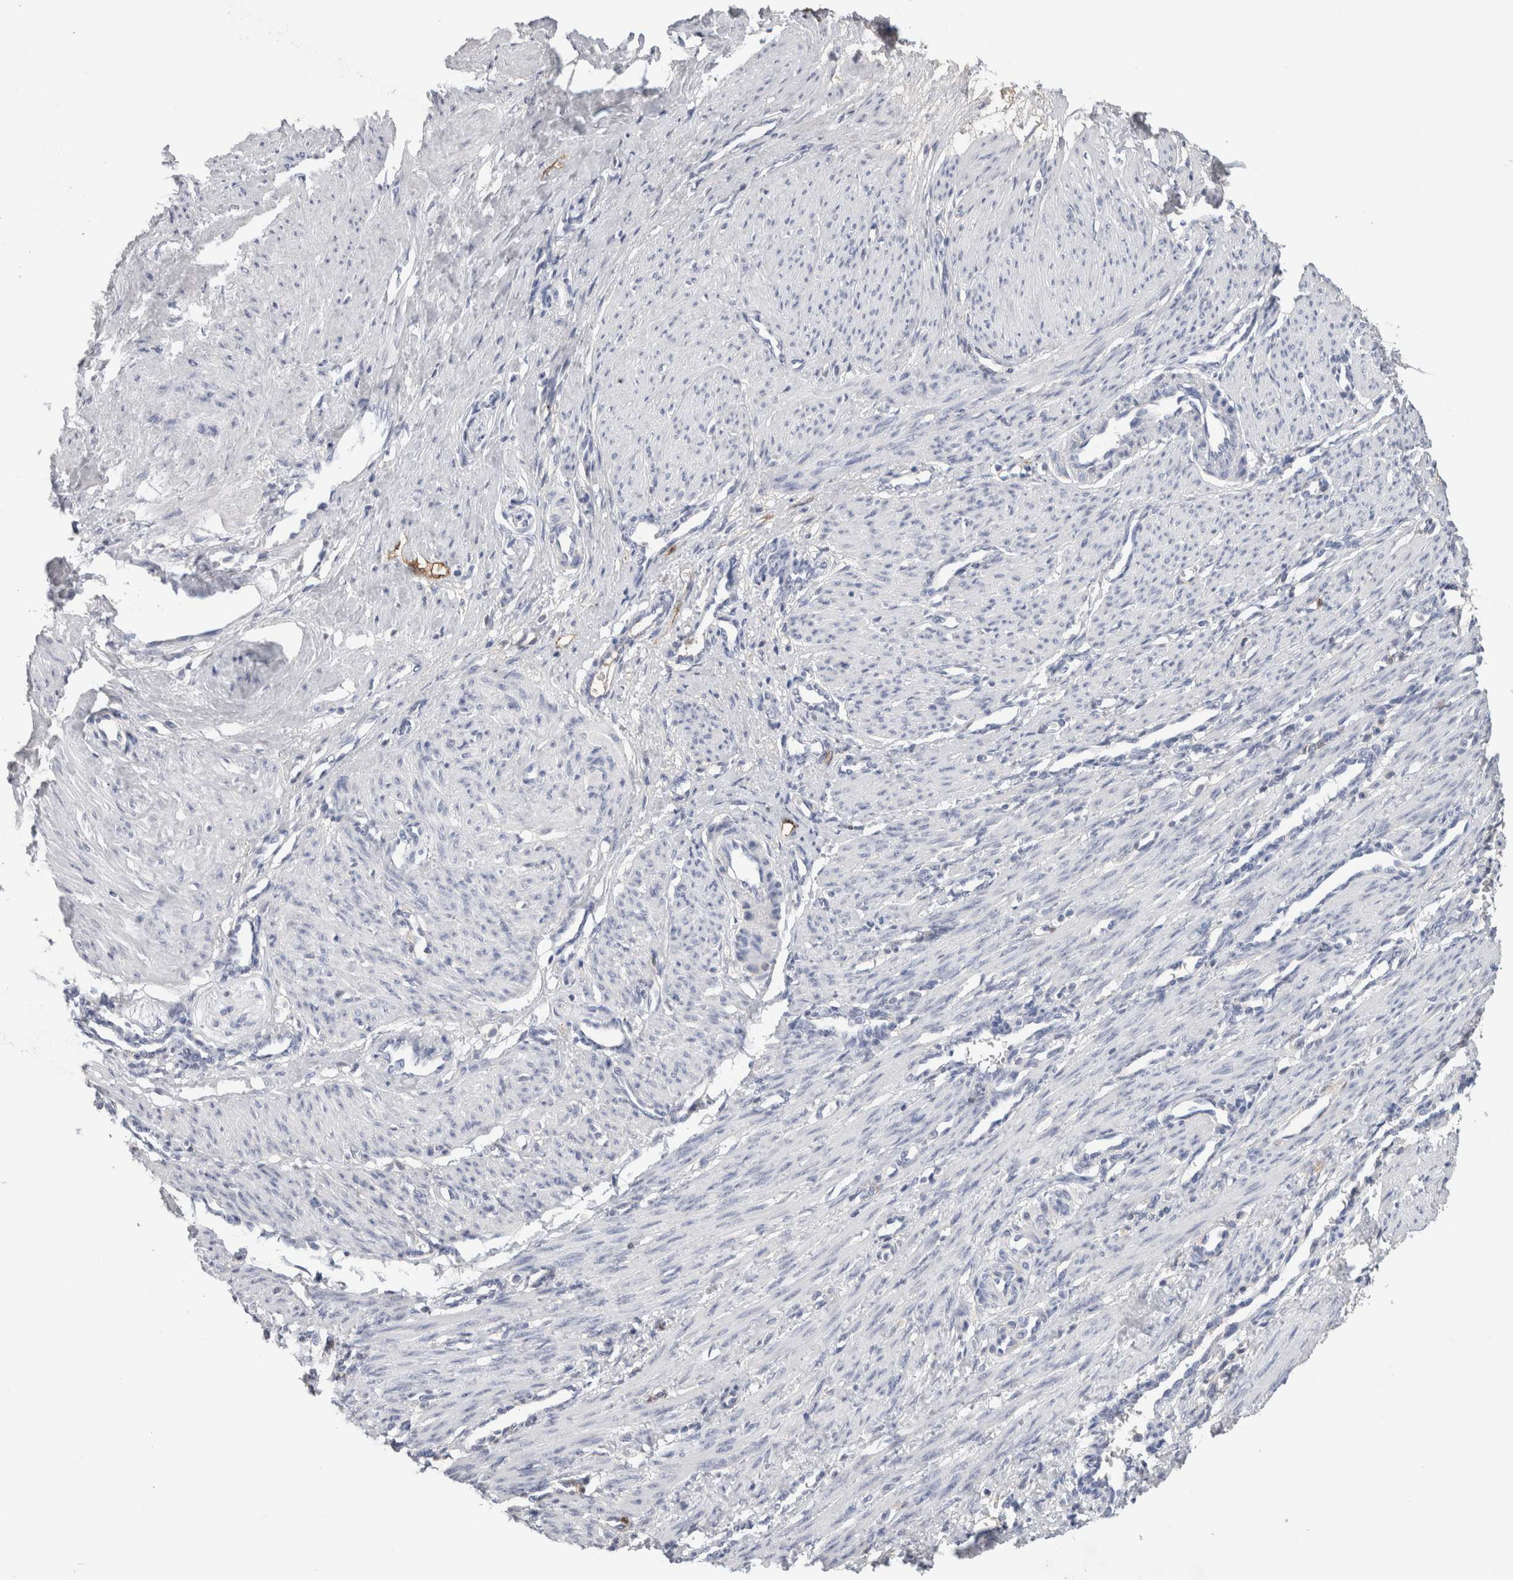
{"staining": {"intensity": "negative", "quantity": "none", "location": "none"}, "tissue": "smooth muscle", "cell_type": "Smooth muscle cells", "image_type": "normal", "snomed": [{"axis": "morphology", "description": "Normal tissue, NOS"}, {"axis": "topography", "description": "Endometrium"}], "caption": "Smooth muscle cells show no significant positivity in unremarkable smooth muscle. (Stains: DAB immunohistochemistry with hematoxylin counter stain, Microscopy: brightfield microscopy at high magnification).", "gene": "FABP4", "patient": {"sex": "female", "age": 33}}